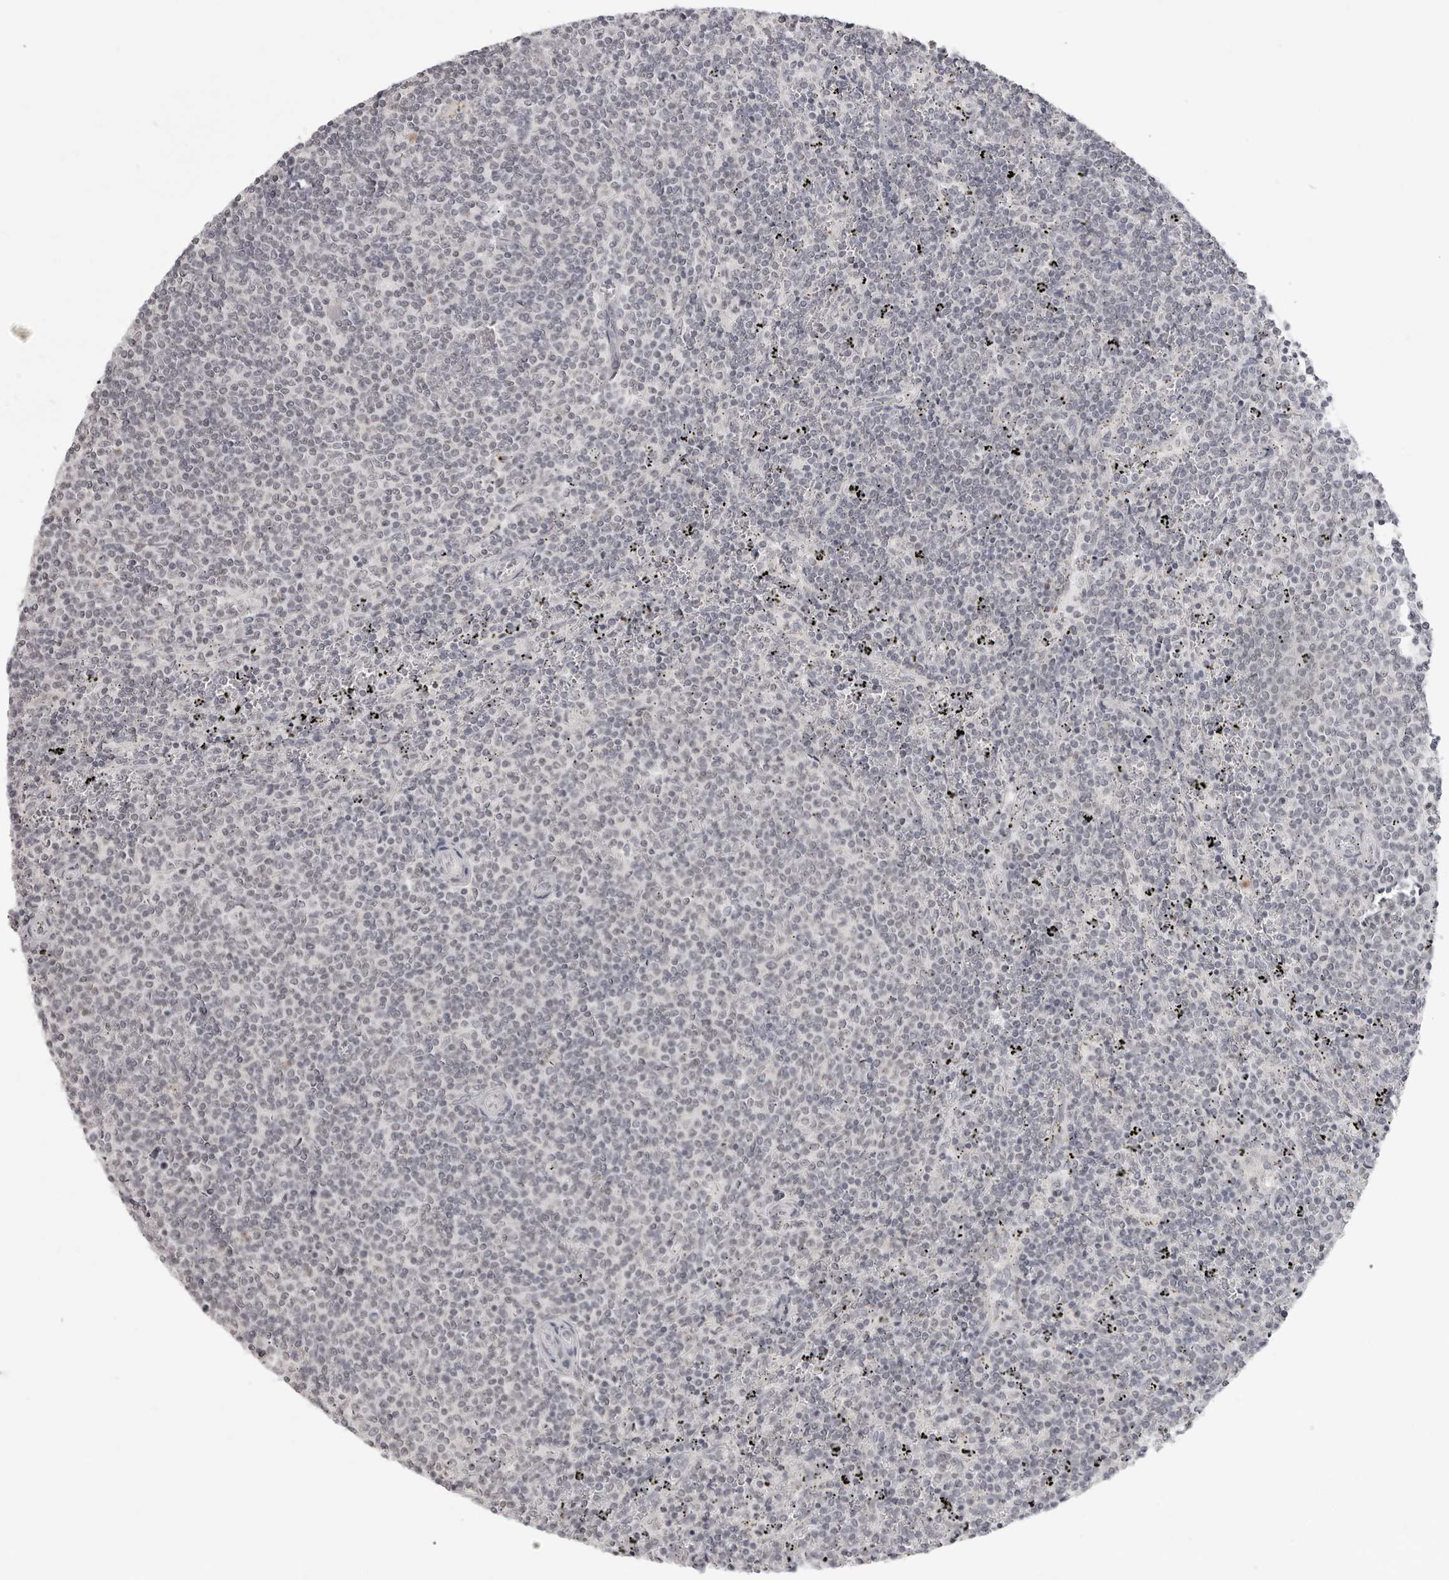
{"staining": {"intensity": "negative", "quantity": "none", "location": "none"}, "tissue": "lymphoma", "cell_type": "Tumor cells", "image_type": "cancer", "snomed": [{"axis": "morphology", "description": "Malignant lymphoma, non-Hodgkin's type, Low grade"}, {"axis": "topography", "description": "Spleen"}], "caption": "An image of human lymphoma is negative for staining in tumor cells.", "gene": "ACP6", "patient": {"sex": "female", "age": 50}}